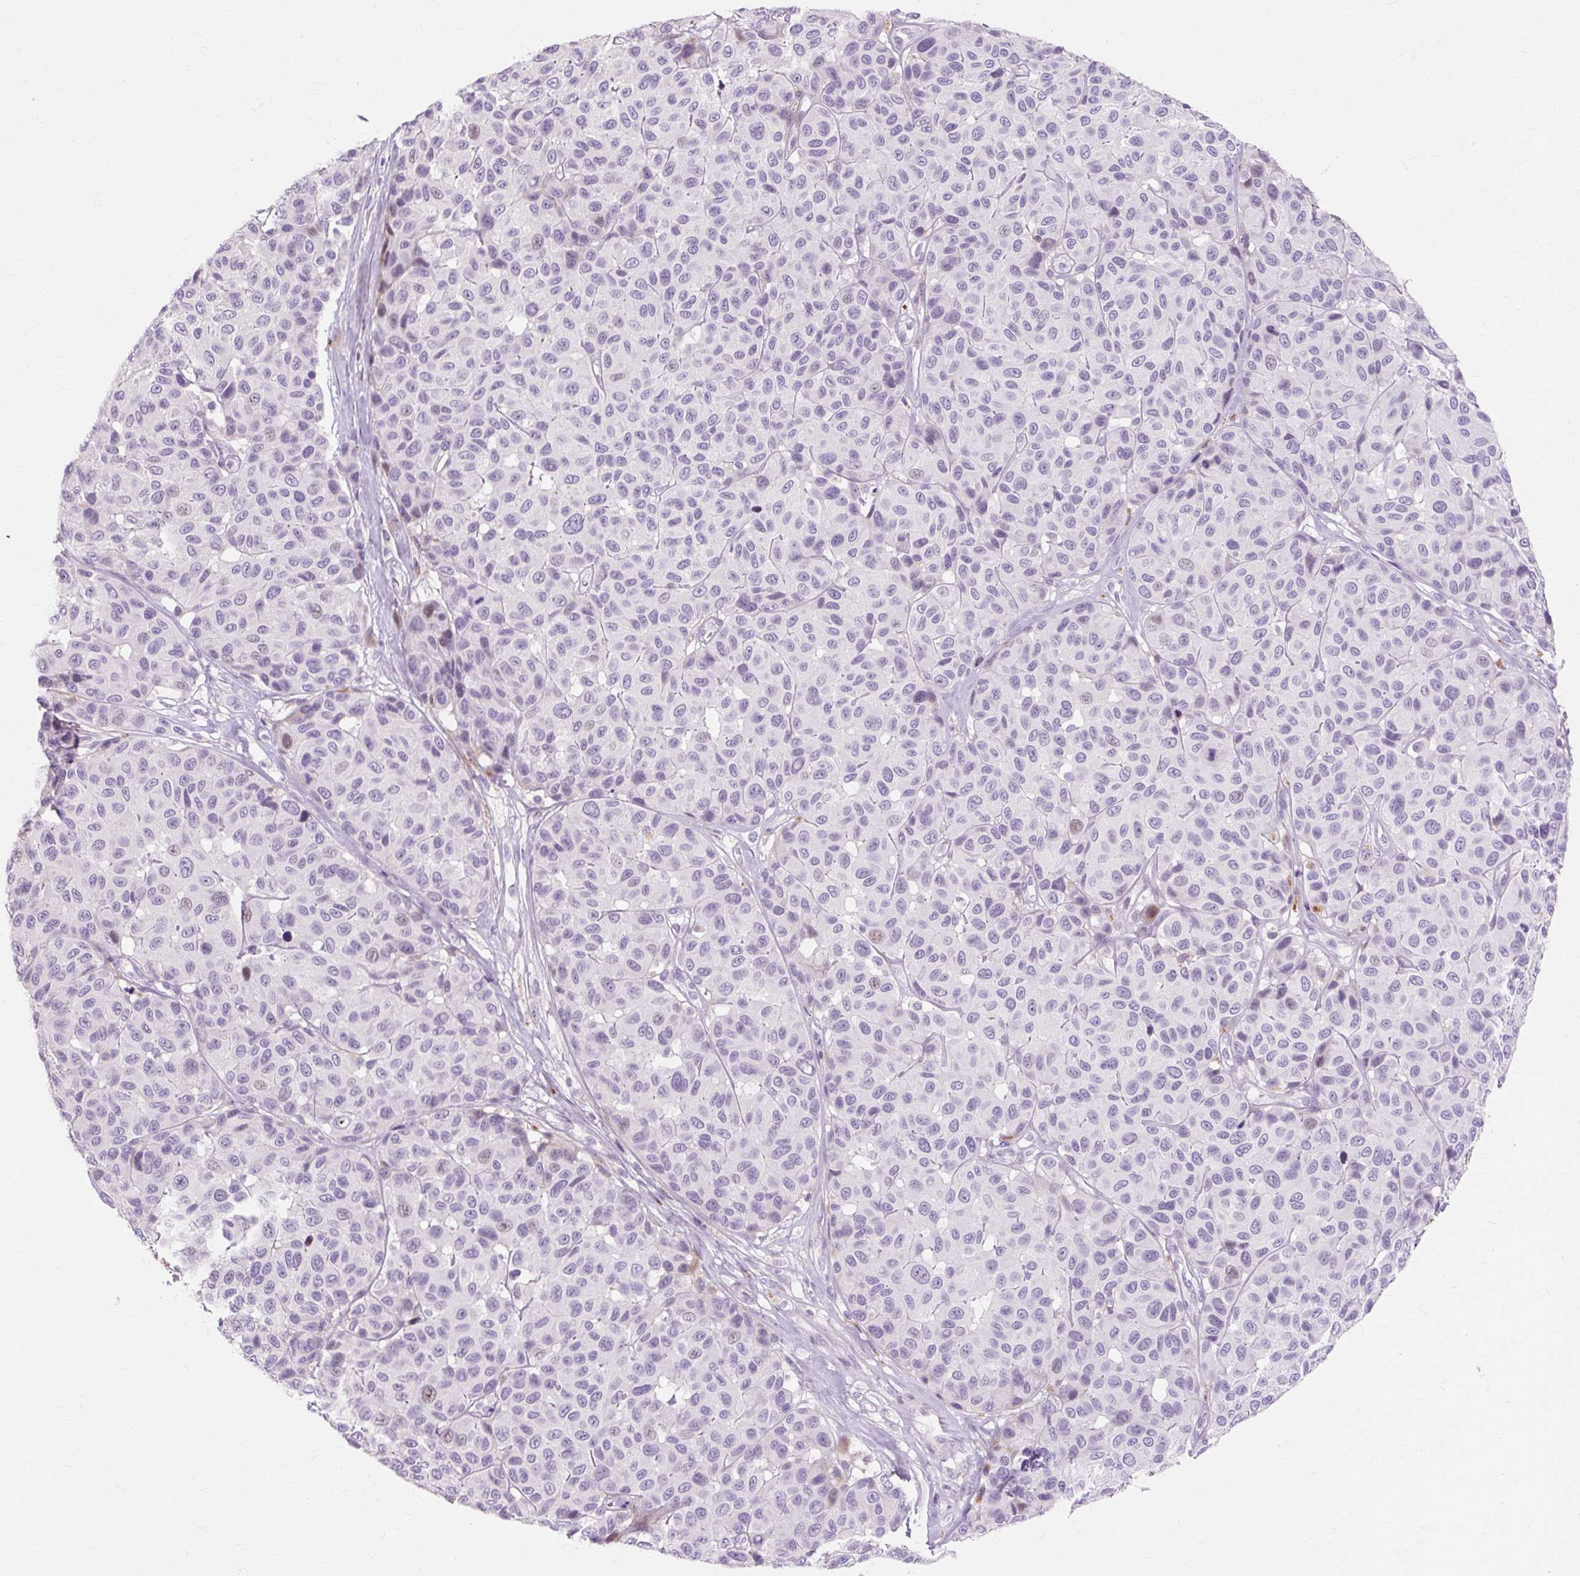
{"staining": {"intensity": "negative", "quantity": "none", "location": "none"}, "tissue": "melanoma", "cell_type": "Tumor cells", "image_type": "cancer", "snomed": [{"axis": "morphology", "description": "Malignant melanoma, NOS"}, {"axis": "topography", "description": "Skin"}], "caption": "Micrograph shows no significant protein staining in tumor cells of melanoma.", "gene": "IRX2", "patient": {"sex": "female", "age": 66}}